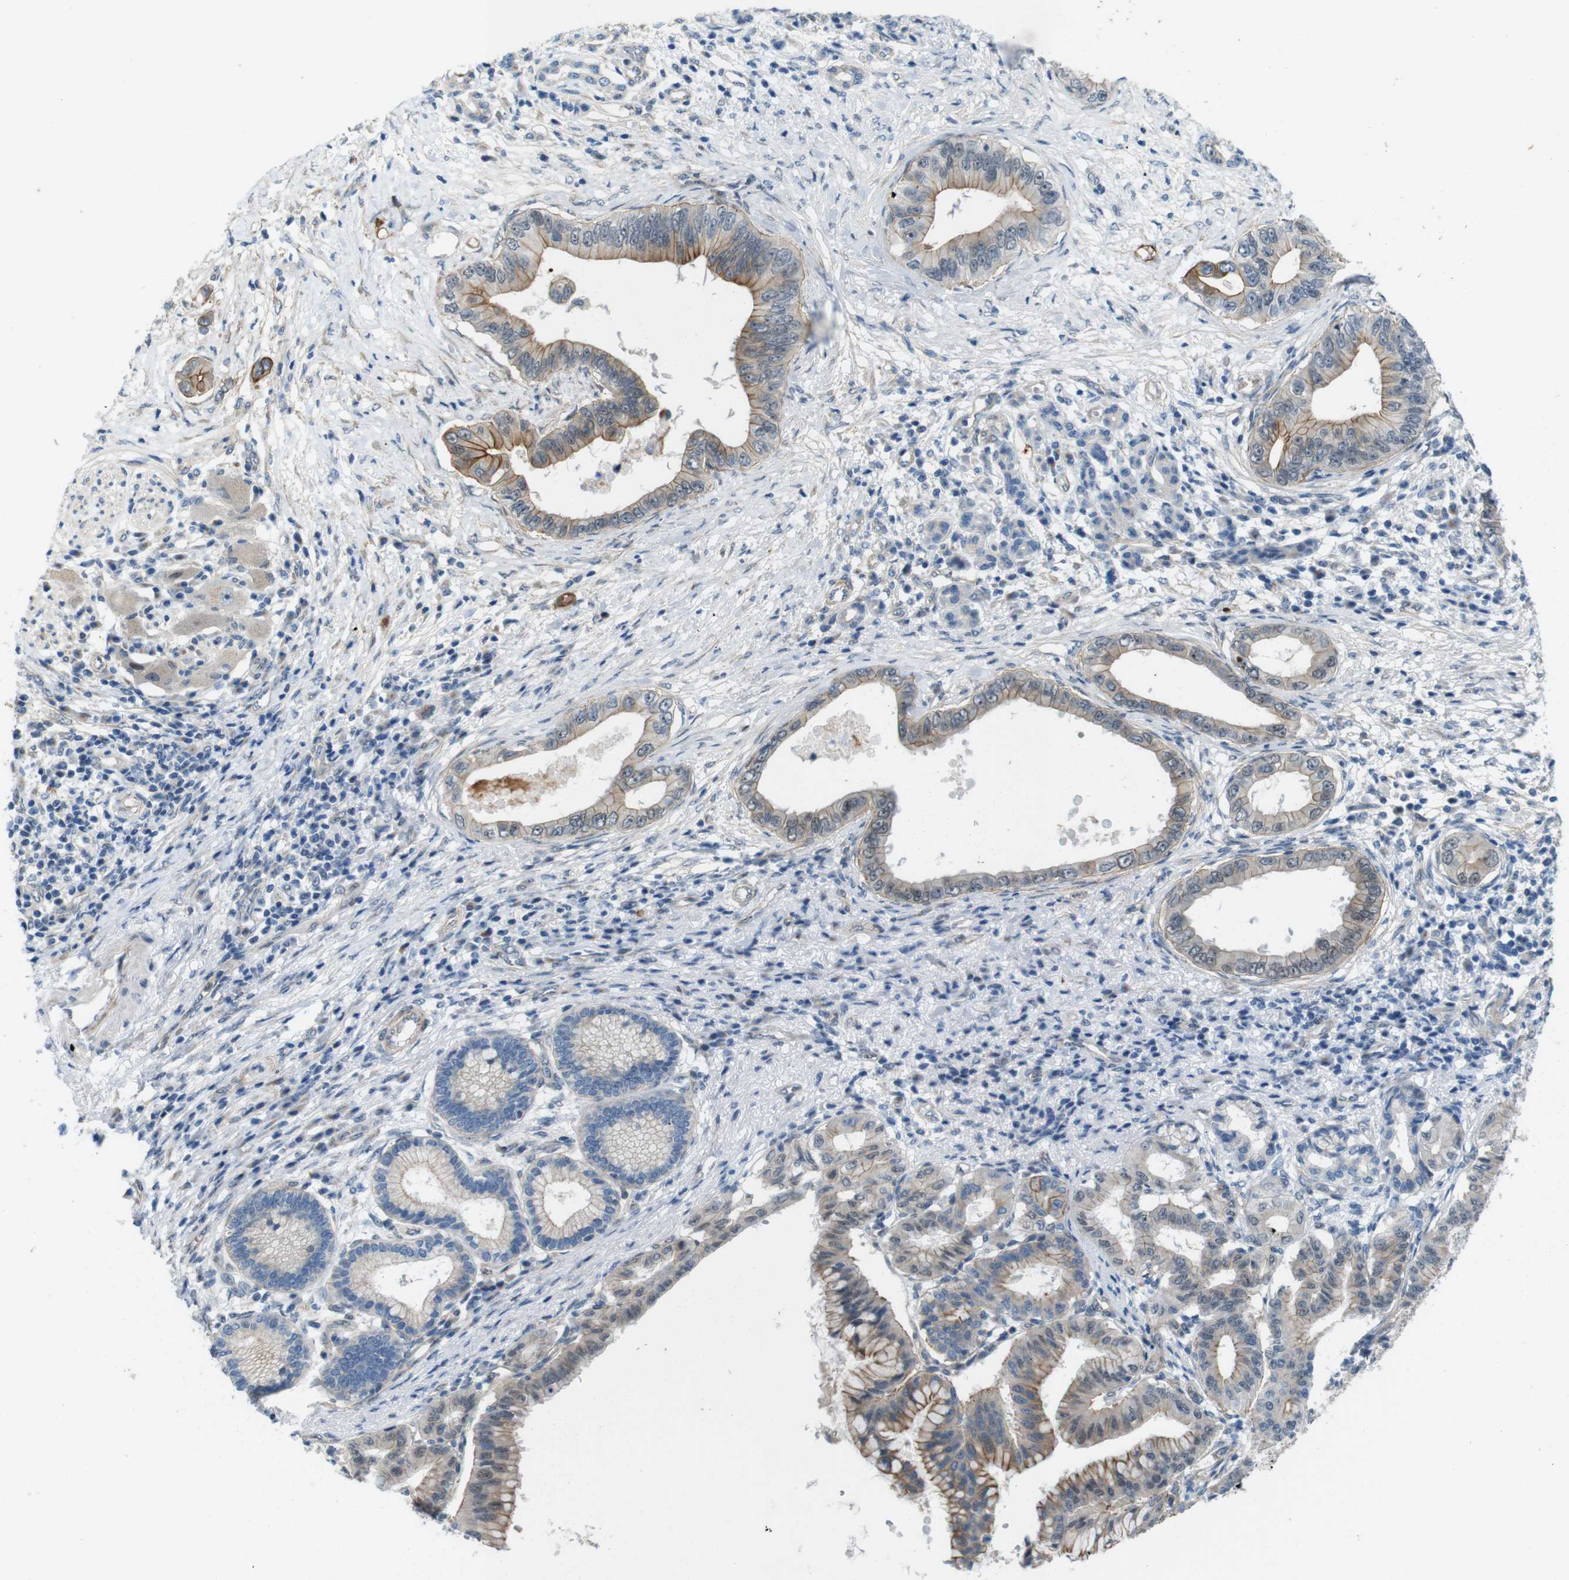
{"staining": {"intensity": "weak", "quantity": ">75%", "location": "cytoplasmic/membranous"}, "tissue": "pancreatic cancer", "cell_type": "Tumor cells", "image_type": "cancer", "snomed": [{"axis": "morphology", "description": "Adenocarcinoma, NOS"}, {"axis": "topography", "description": "Pancreas"}], "caption": "There is low levels of weak cytoplasmic/membranous staining in tumor cells of pancreatic cancer, as demonstrated by immunohistochemical staining (brown color).", "gene": "SKI", "patient": {"sex": "male", "age": 77}}